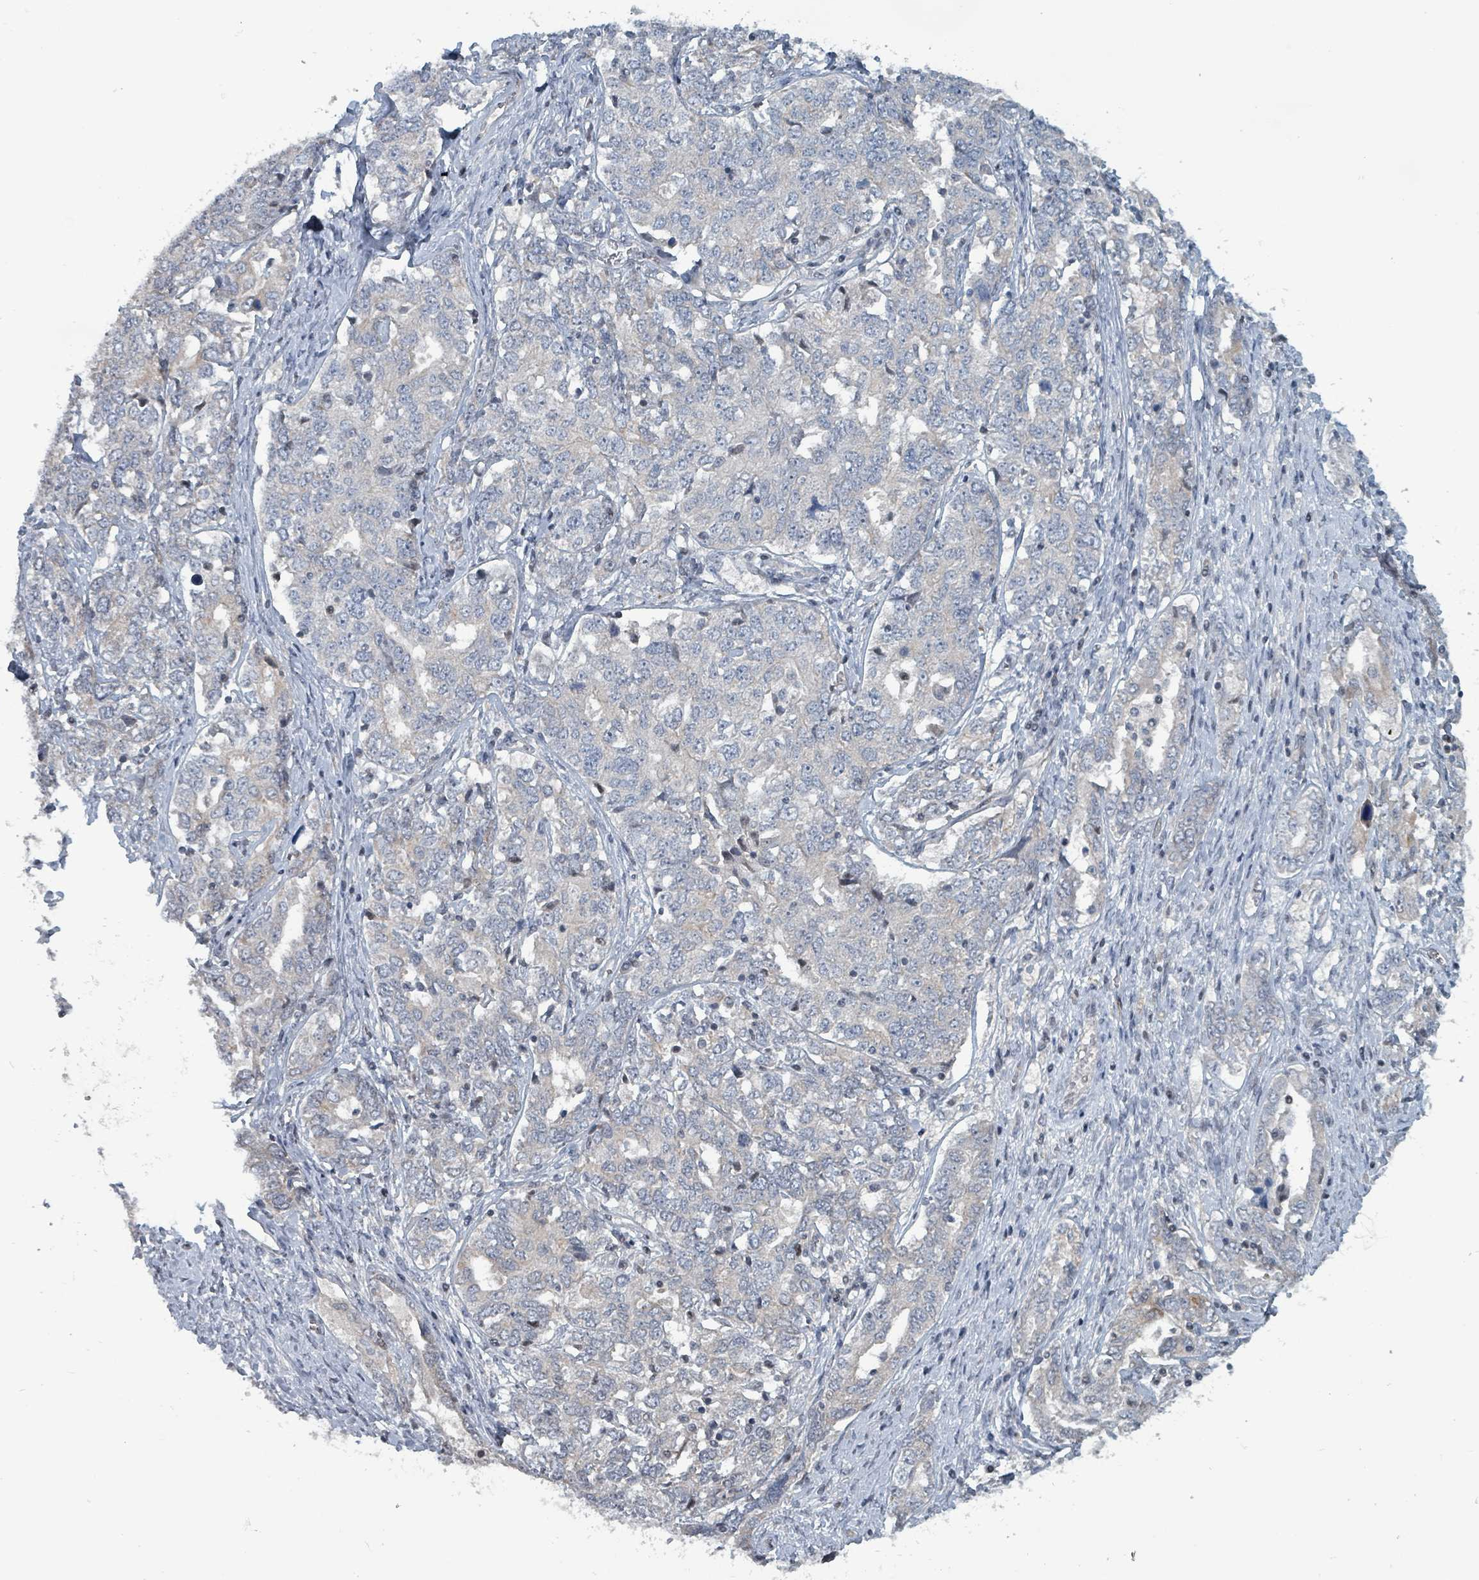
{"staining": {"intensity": "negative", "quantity": "none", "location": "none"}, "tissue": "ovarian cancer", "cell_type": "Tumor cells", "image_type": "cancer", "snomed": [{"axis": "morphology", "description": "Carcinoma, endometroid"}, {"axis": "topography", "description": "Ovary"}], "caption": "This is a image of immunohistochemistry staining of ovarian cancer, which shows no staining in tumor cells.", "gene": "BIVM", "patient": {"sex": "female", "age": 62}}